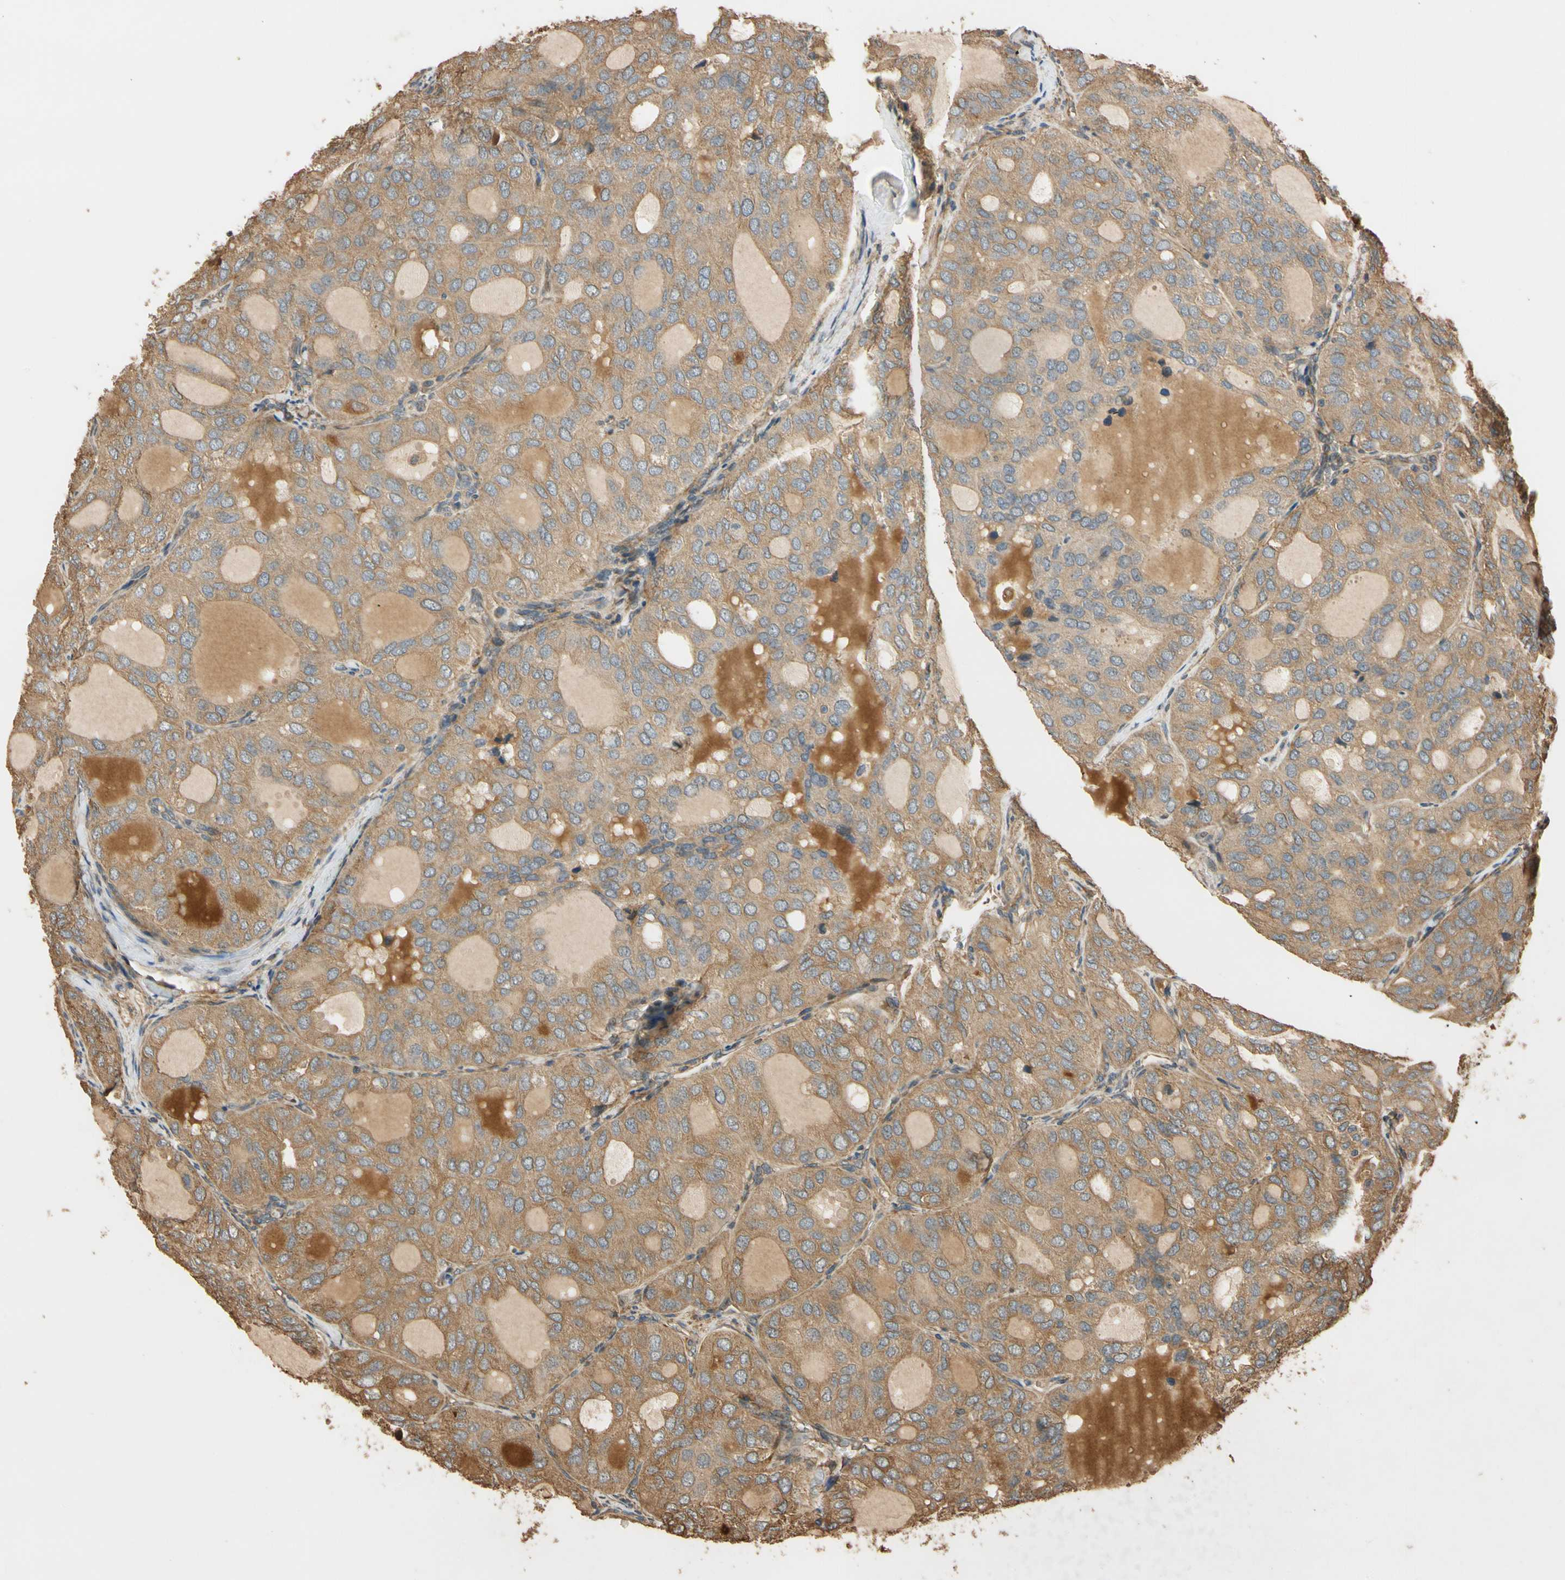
{"staining": {"intensity": "moderate", "quantity": ">75%", "location": "cytoplasmic/membranous"}, "tissue": "thyroid cancer", "cell_type": "Tumor cells", "image_type": "cancer", "snomed": [{"axis": "morphology", "description": "Follicular adenoma carcinoma, NOS"}, {"axis": "topography", "description": "Thyroid gland"}], "caption": "IHC of human follicular adenoma carcinoma (thyroid) exhibits medium levels of moderate cytoplasmic/membranous staining in approximately >75% of tumor cells.", "gene": "MGRN1", "patient": {"sex": "male", "age": 75}}